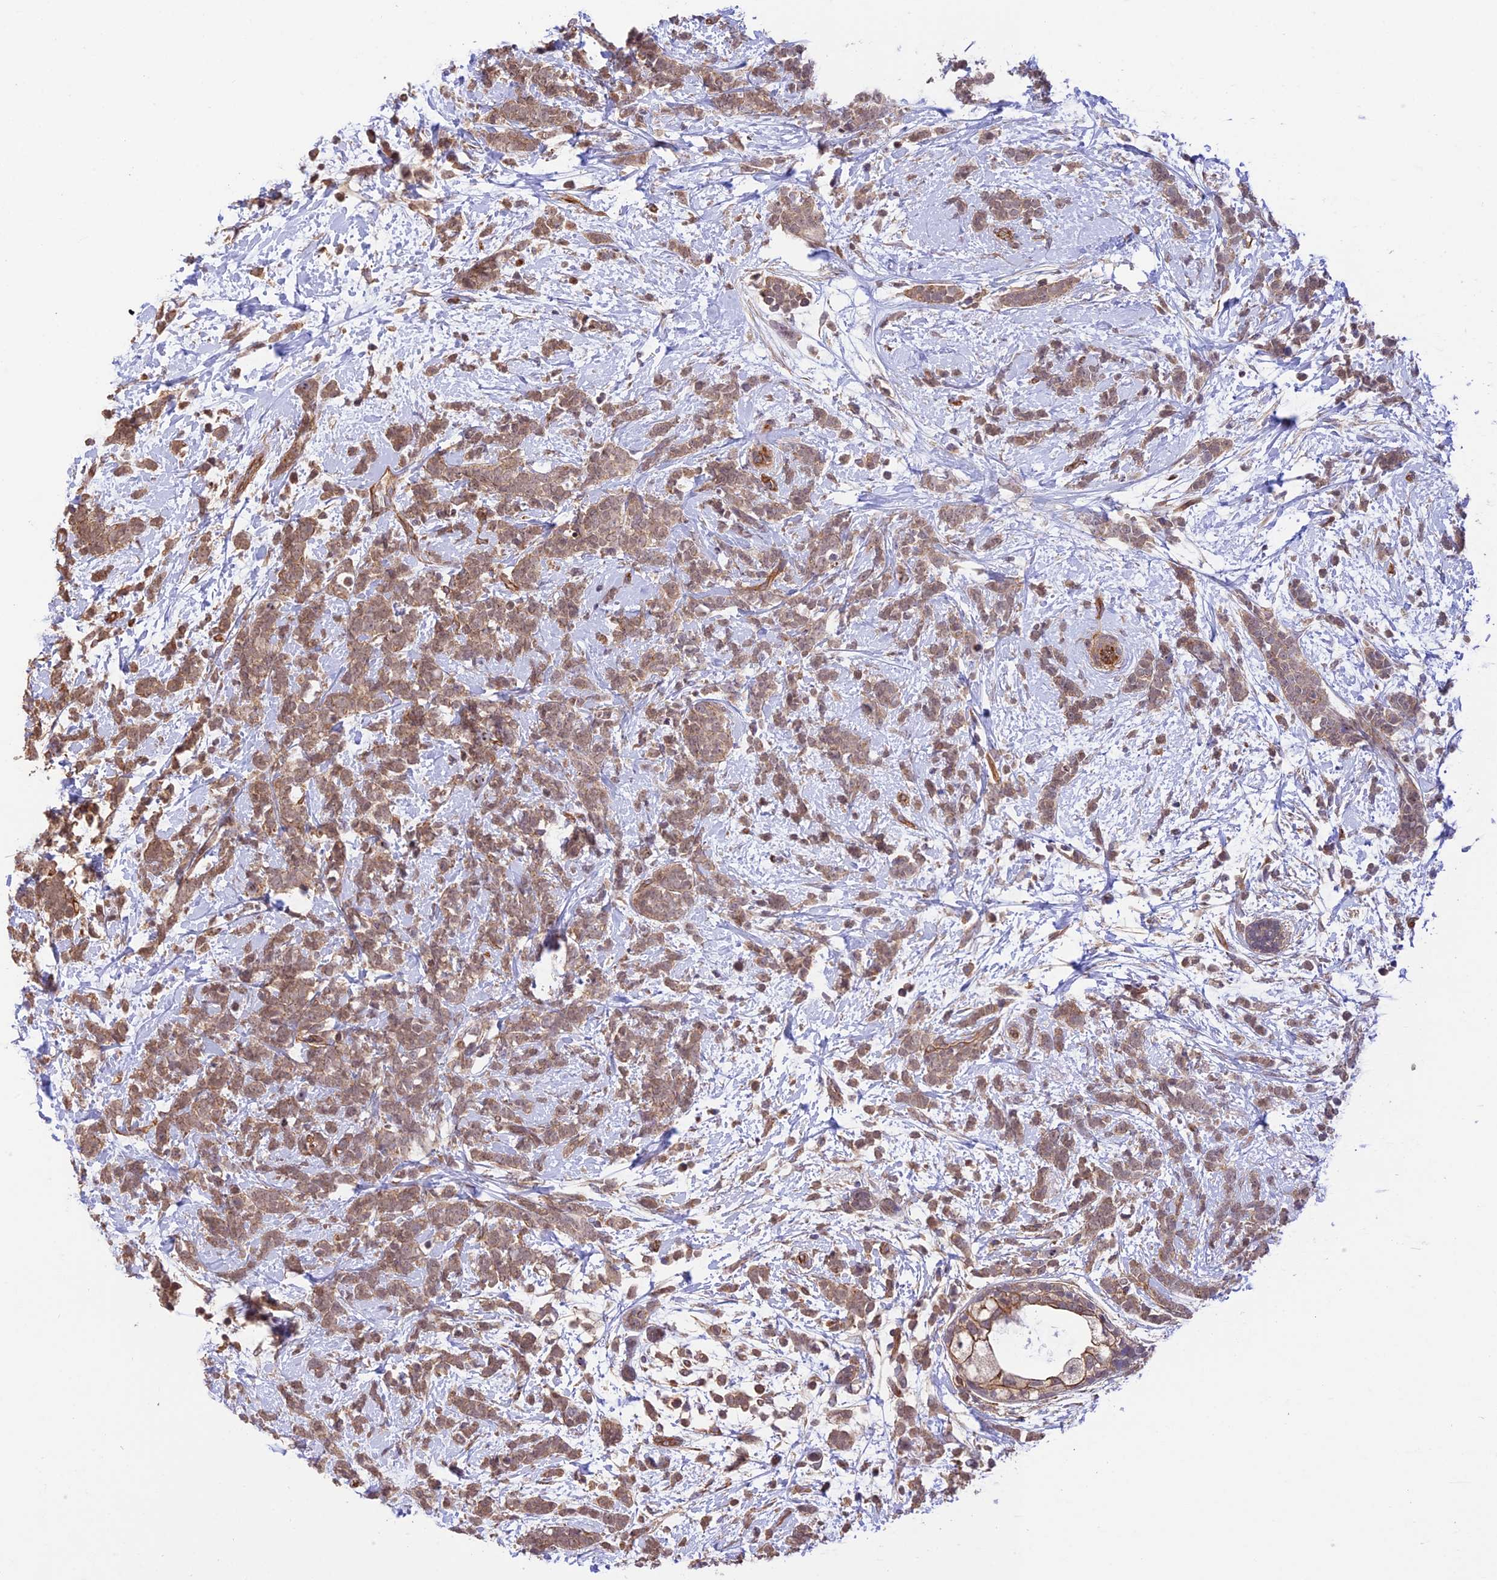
{"staining": {"intensity": "moderate", "quantity": ">75%", "location": "cytoplasmic/membranous"}, "tissue": "breast cancer", "cell_type": "Tumor cells", "image_type": "cancer", "snomed": [{"axis": "morphology", "description": "Lobular carcinoma"}, {"axis": "topography", "description": "Breast"}], "caption": "Immunohistochemical staining of breast cancer (lobular carcinoma) shows medium levels of moderate cytoplasmic/membranous expression in approximately >75% of tumor cells. The staining was performed using DAB, with brown indicating positive protein expression. Nuclei are stained blue with hematoxylin.", "gene": "HOMER2", "patient": {"sex": "female", "age": 58}}